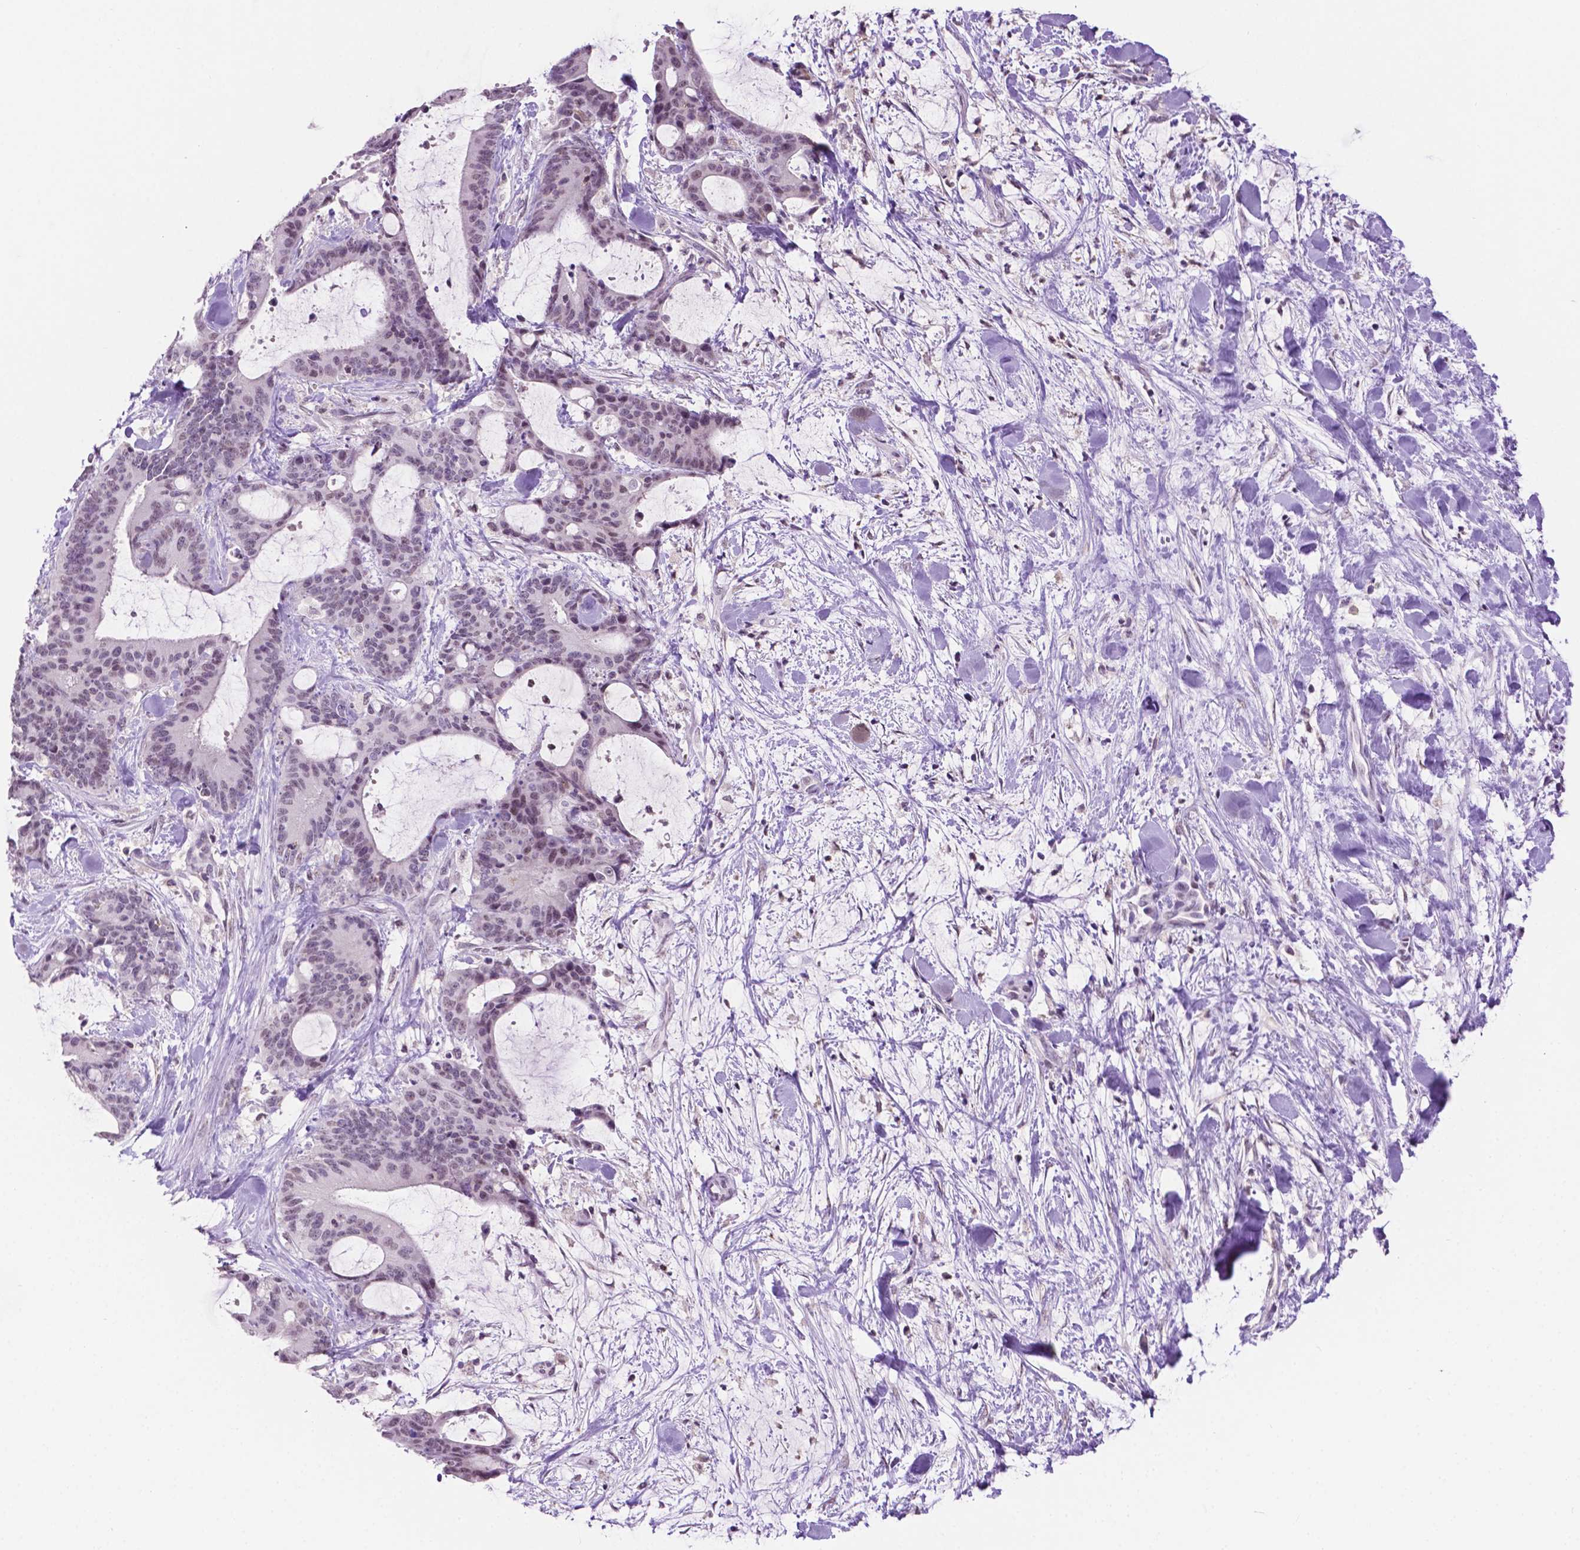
{"staining": {"intensity": "moderate", "quantity": "<25%", "location": "nuclear"}, "tissue": "liver cancer", "cell_type": "Tumor cells", "image_type": "cancer", "snomed": [{"axis": "morphology", "description": "Cholangiocarcinoma"}, {"axis": "topography", "description": "Liver"}], "caption": "A brown stain highlights moderate nuclear expression of a protein in liver cancer tumor cells.", "gene": "PTPN6", "patient": {"sex": "female", "age": 73}}